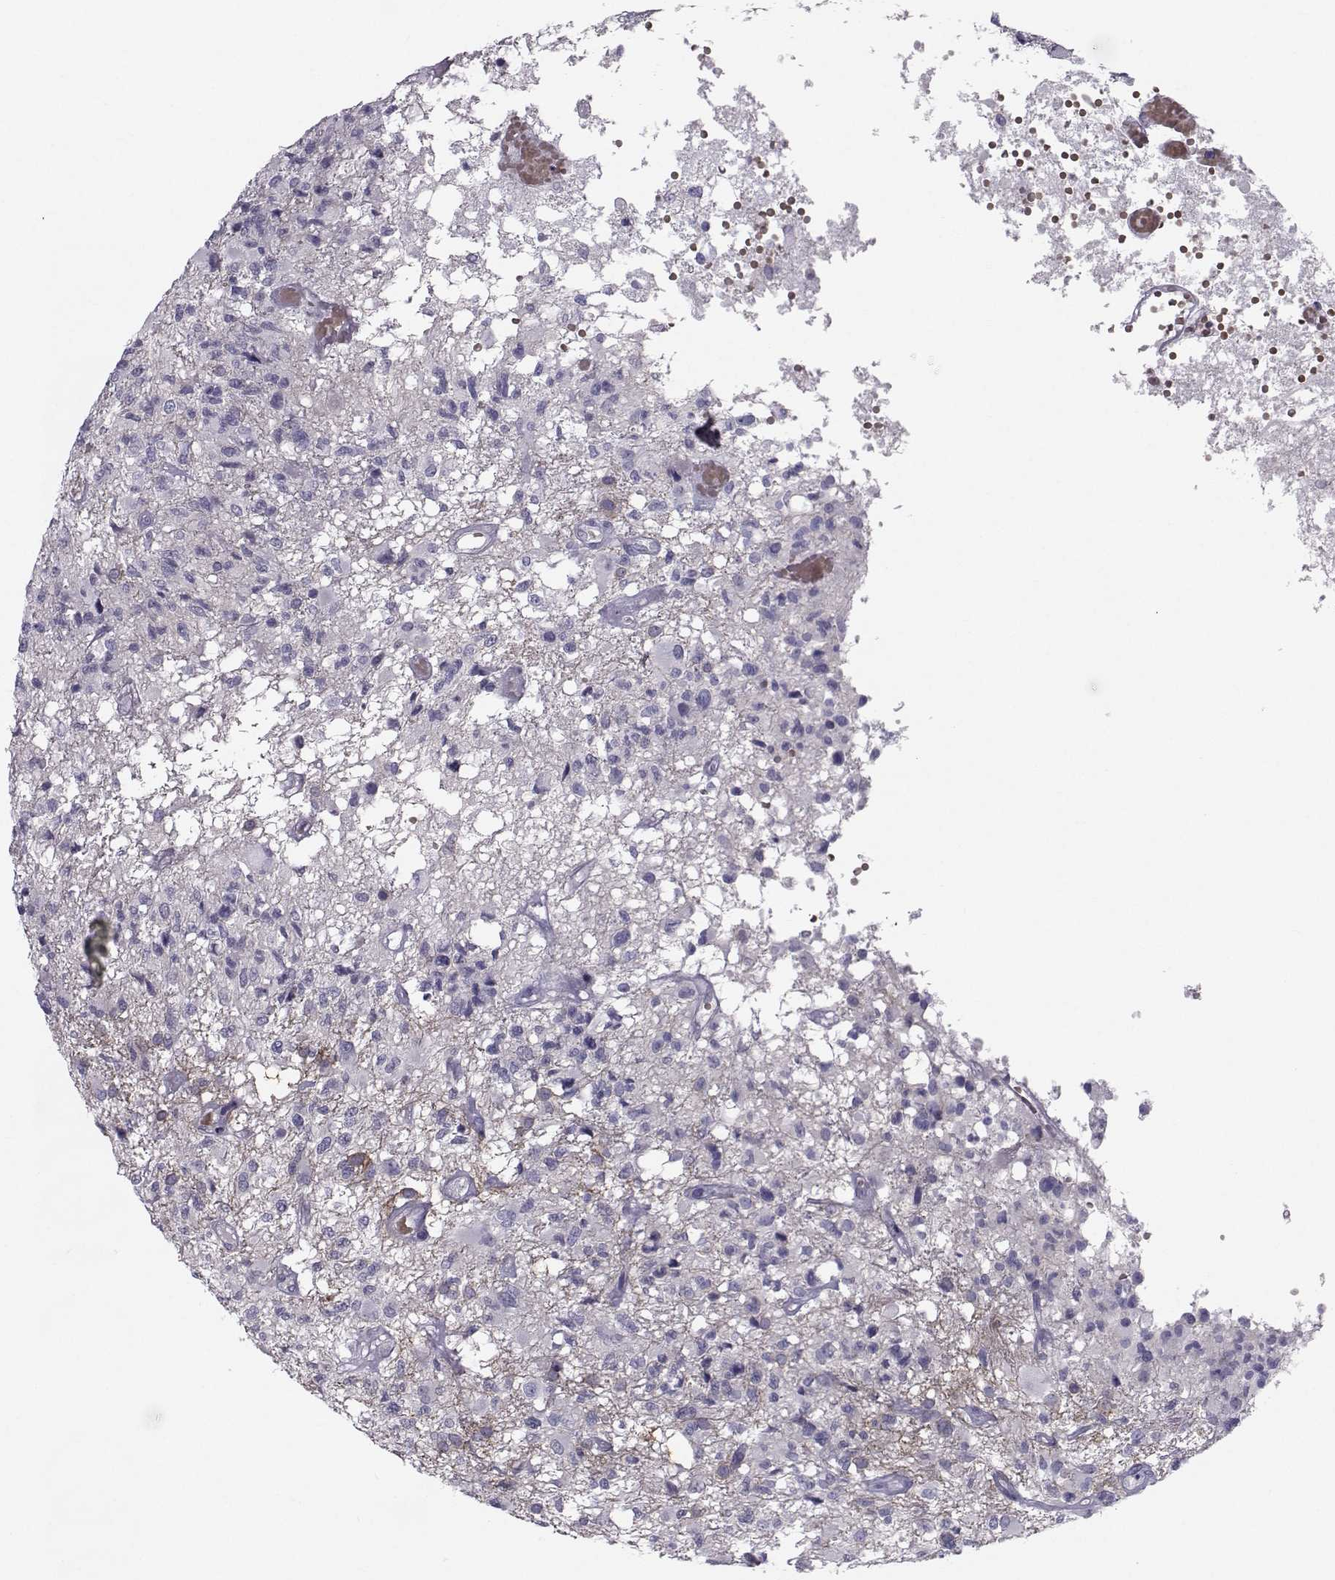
{"staining": {"intensity": "negative", "quantity": "none", "location": "none"}, "tissue": "glioma", "cell_type": "Tumor cells", "image_type": "cancer", "snomed": [{"axis": "morphology", "description": "Glioma, malignant, High grade"}, {"axis": "topography", "description": "Brain"}], "caption": "This is a image of IHC staining of glioma, which shows no positivity in tumor cells.", "gene": "GARIN3", "patient": {"sex": "female", "age": 63}}